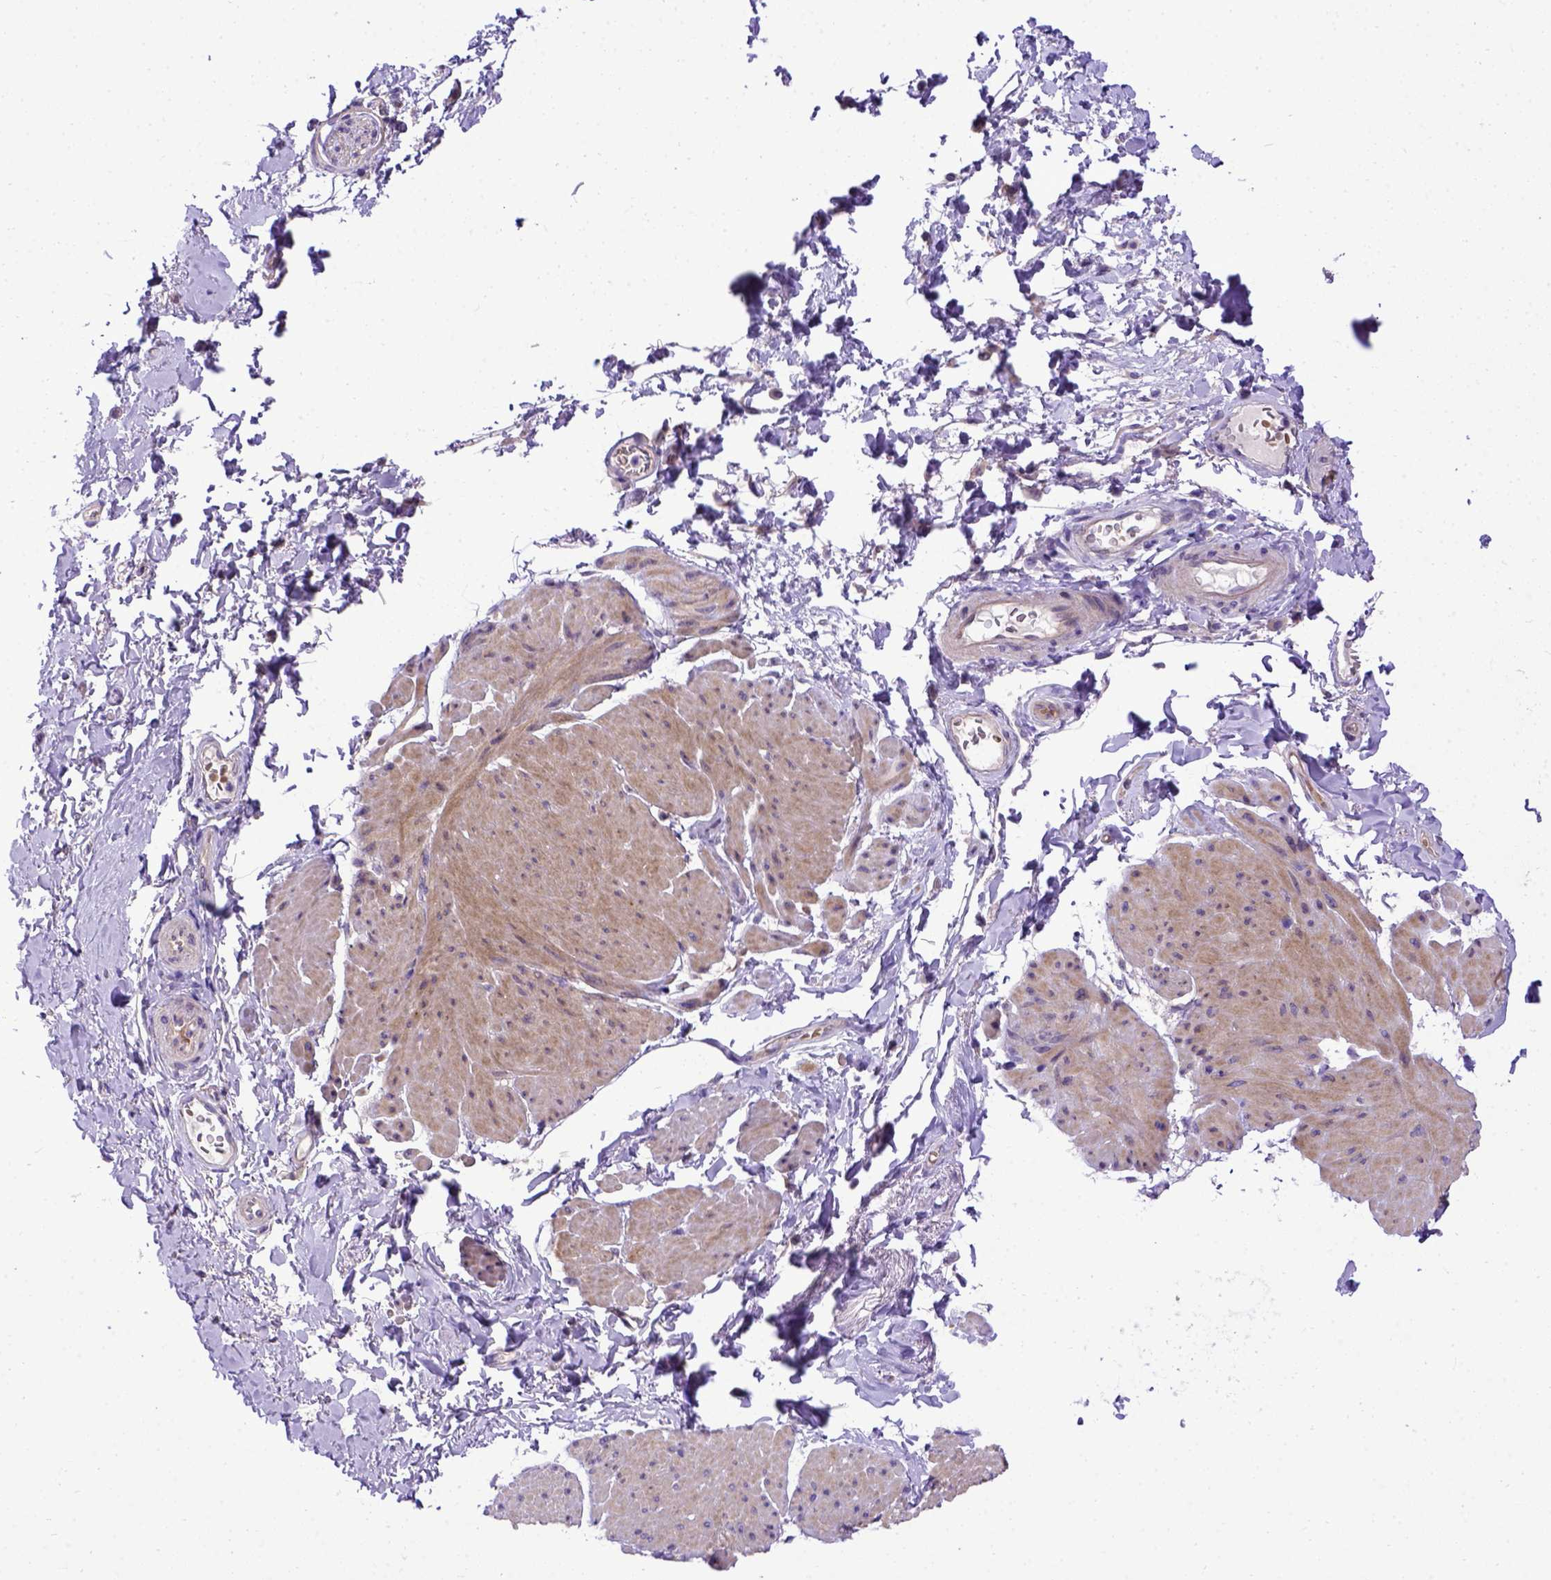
{"staining": {"intensity": "negative", "quantity": "none", "location": "none"}, "tissue": "adipose tissue", "cell_type": "Adipocytes", "image_type": "normal", "snomed": [{"axis": "morphology", "description": "Normal tissue, NOS"}, {"axis": "topography", "description": "Urinary bladder"}, {"axis": "topography", "description": "Peripheral nerve tissue"}], "caption": "The histopathology image reveals no significant staining in adipocytes of adipose tissue. (DAB IHC with hematoxylin counter stain).", "gene": "ADAM12", "patient": {"sex": "female", "age": 60}}